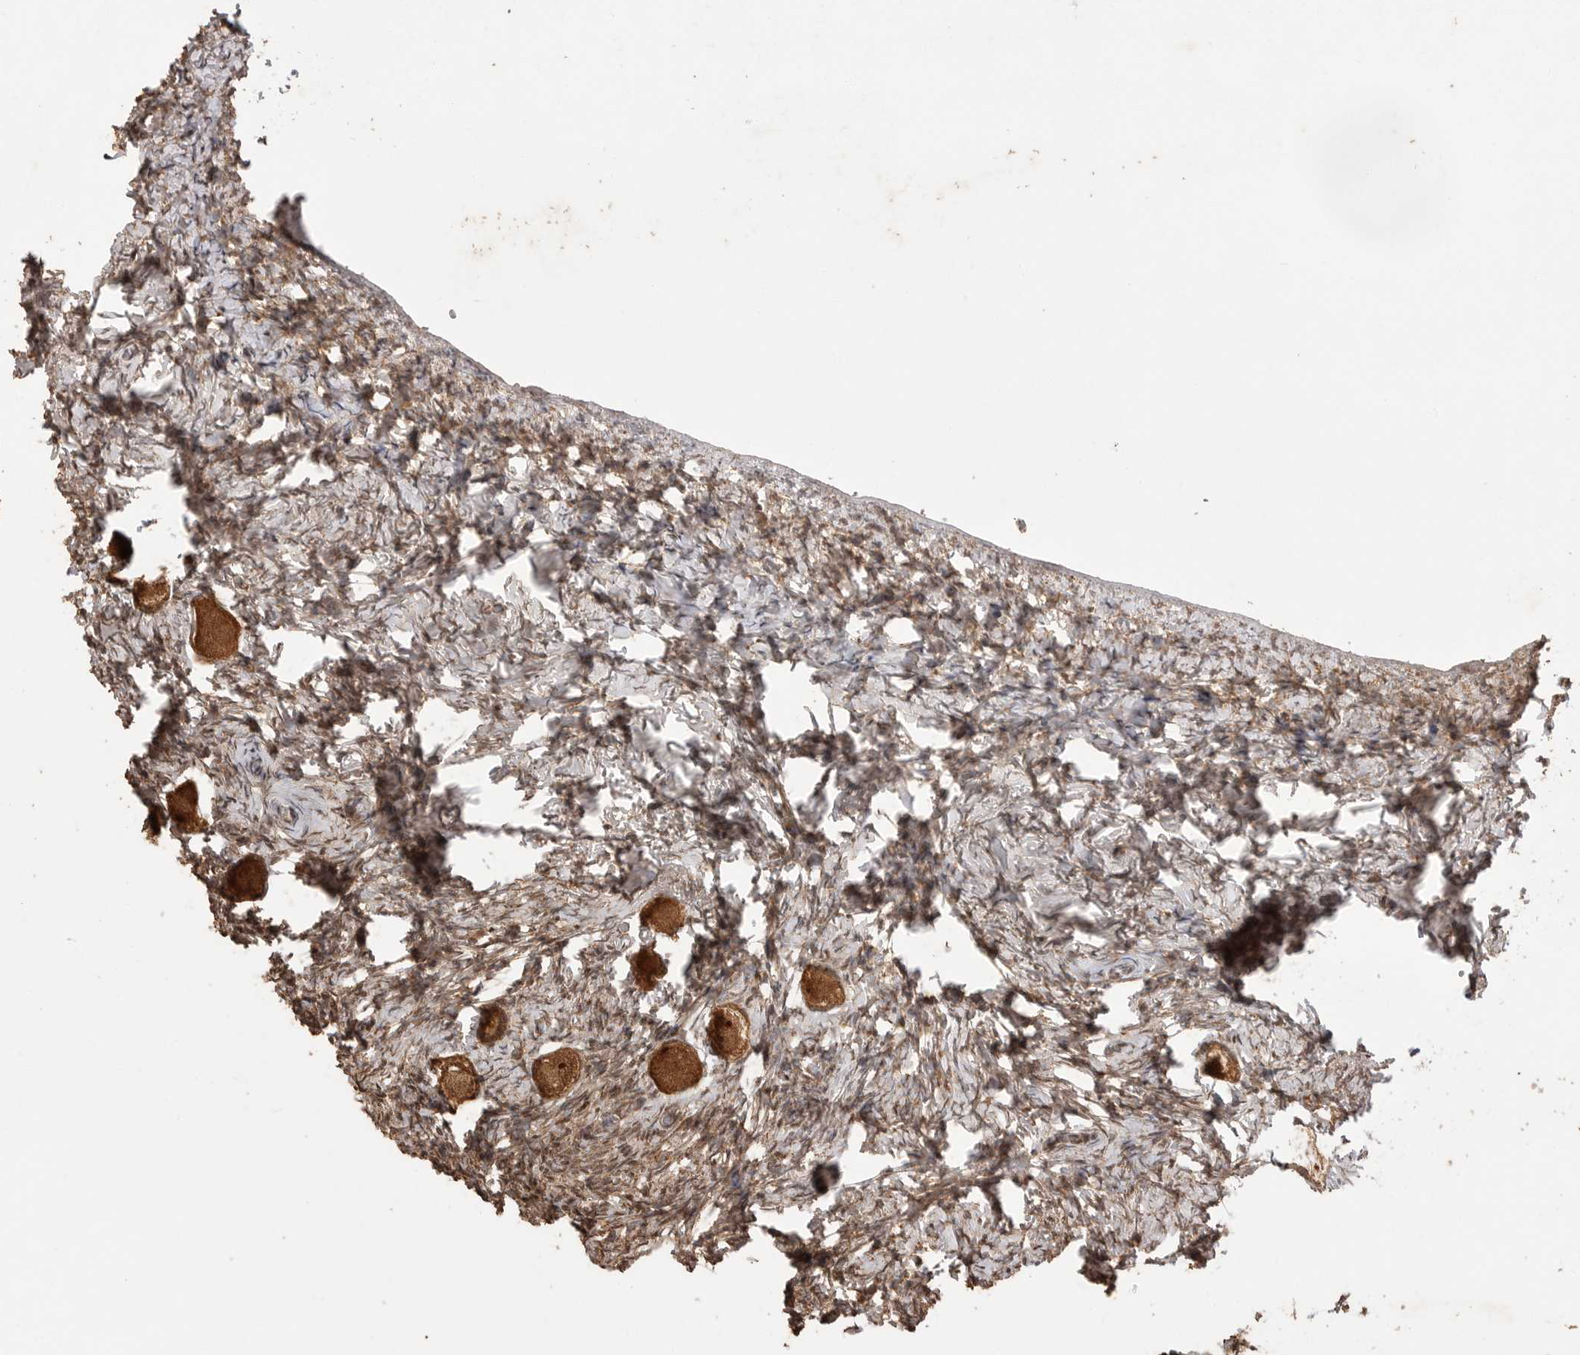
{"staining": {"intensity": "strong", "quantity": ">75%", "location": "cytoplasmic/membranous,nuclear"}, "tissue": "ovary", "cell_type": "Follicle cells", "image_type": "normal", "snomed": [{"axis": "morphology", "description": "Normal tissue, NOS"}, {"axis": "topography", "description": "Ovary"}], "caption": "Benign ovary was stained to show a protein in brown. There is high levels of strong cytoplasmic/membranous,nuclear positivity in about >75% of follicle cells. (DAB (3,3'-diaminobenzidine) = brown stain, brightfield microscopy at high magnification).", "gene": "BOC", "patient": {"sex": "female", "age": 27}}